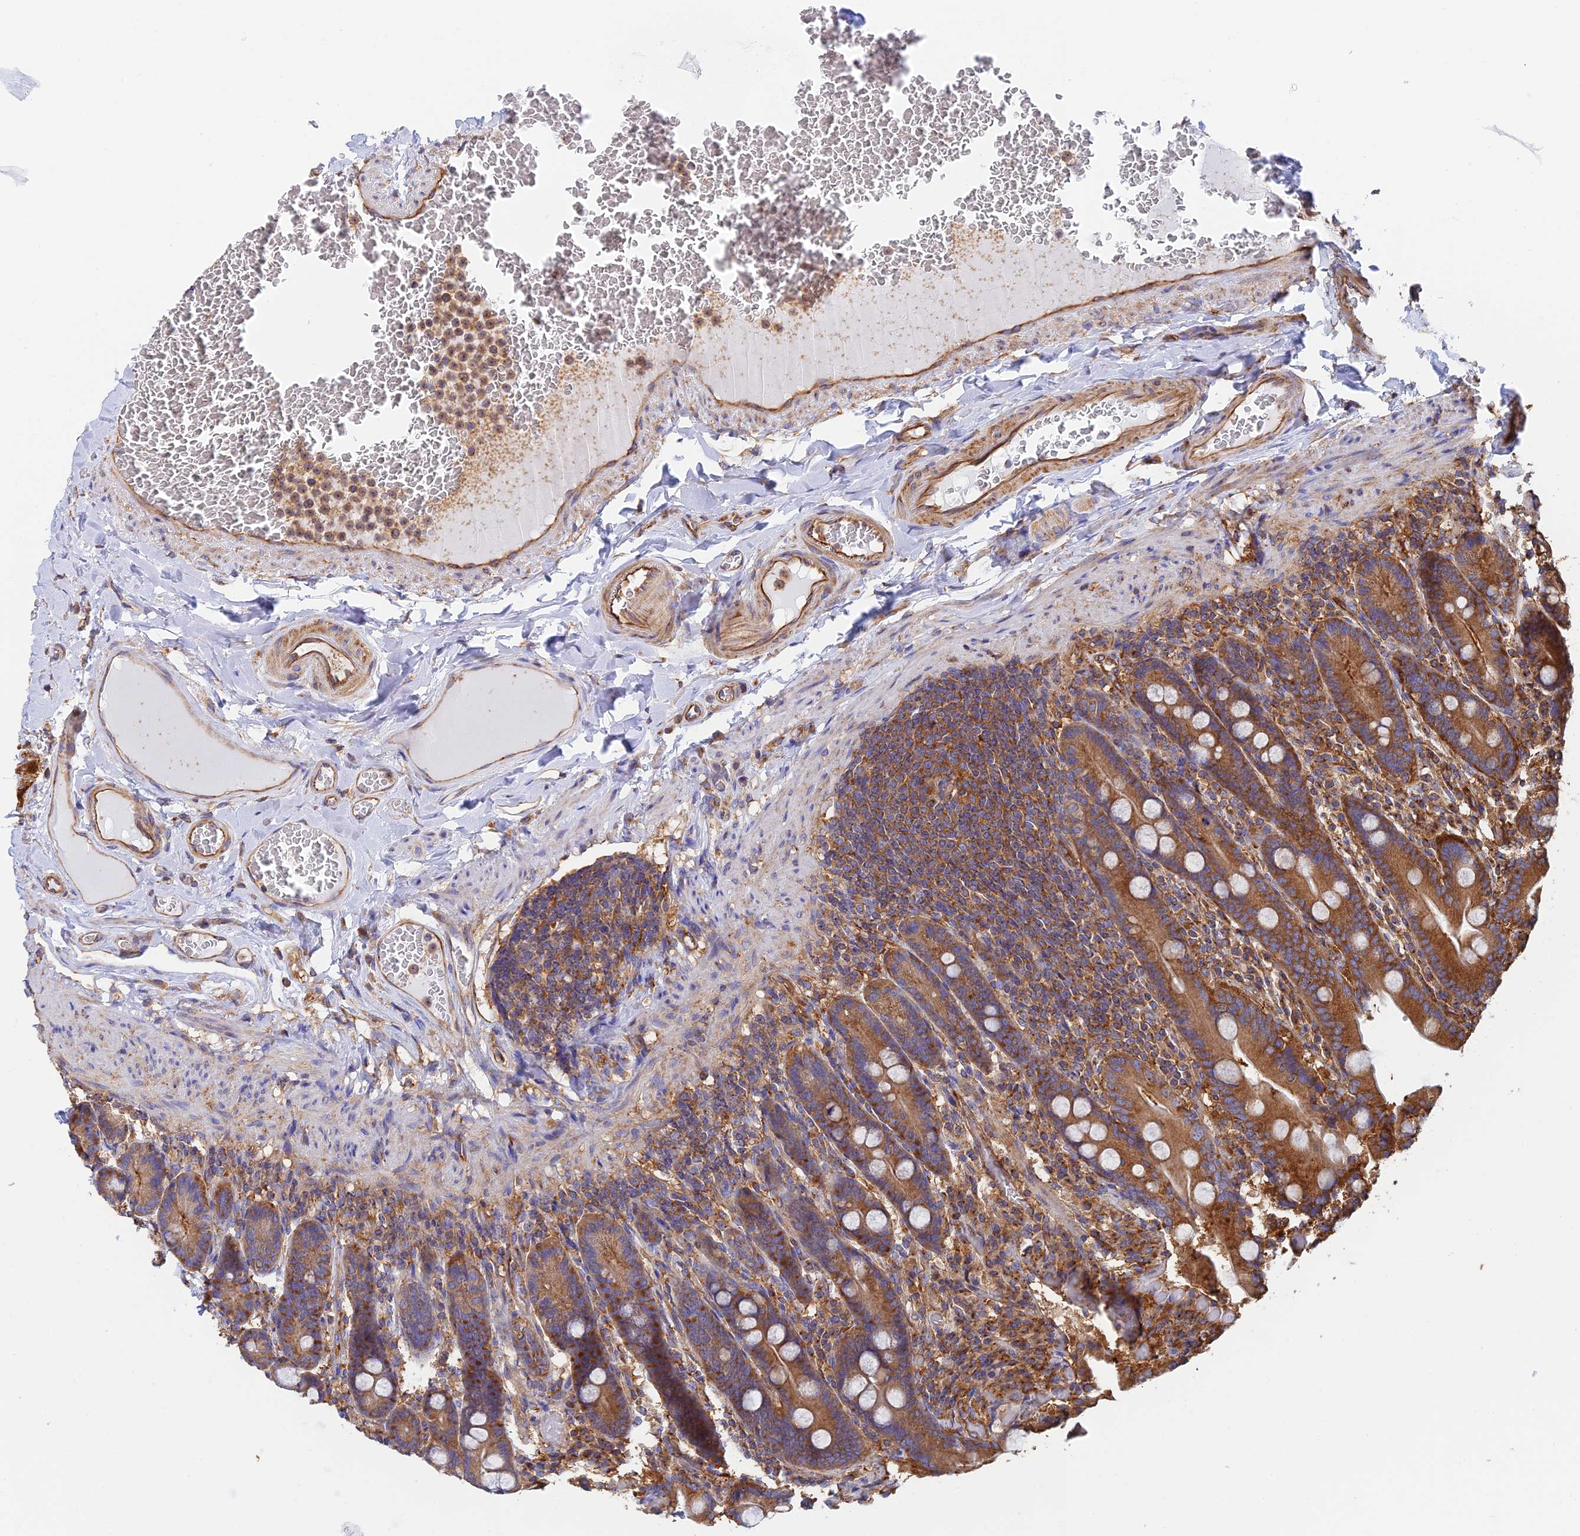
{"staining": {"intensity": "moderate", "quantity": ">75%", "location": "cytoplasmic/membranous"}, "tissue": "duodenum", "cell_type": "Glandular cells", "image_type": "normal", "snomed": [{"axis": "morphology", "description": "Normal tissue, NOS"}, {"axis": "topography", "description": "Duodenum"}], "caption": "This micrograph exhibits normal duodenum stained with IHC to label a protein in brown. The cytoplasmic/membranous of glandular cells show moderate positivity for the protein. Nuclei are counter-stained blue.", "gene": "DCTN2", "patient": {"sex": "female", "age": 62}}